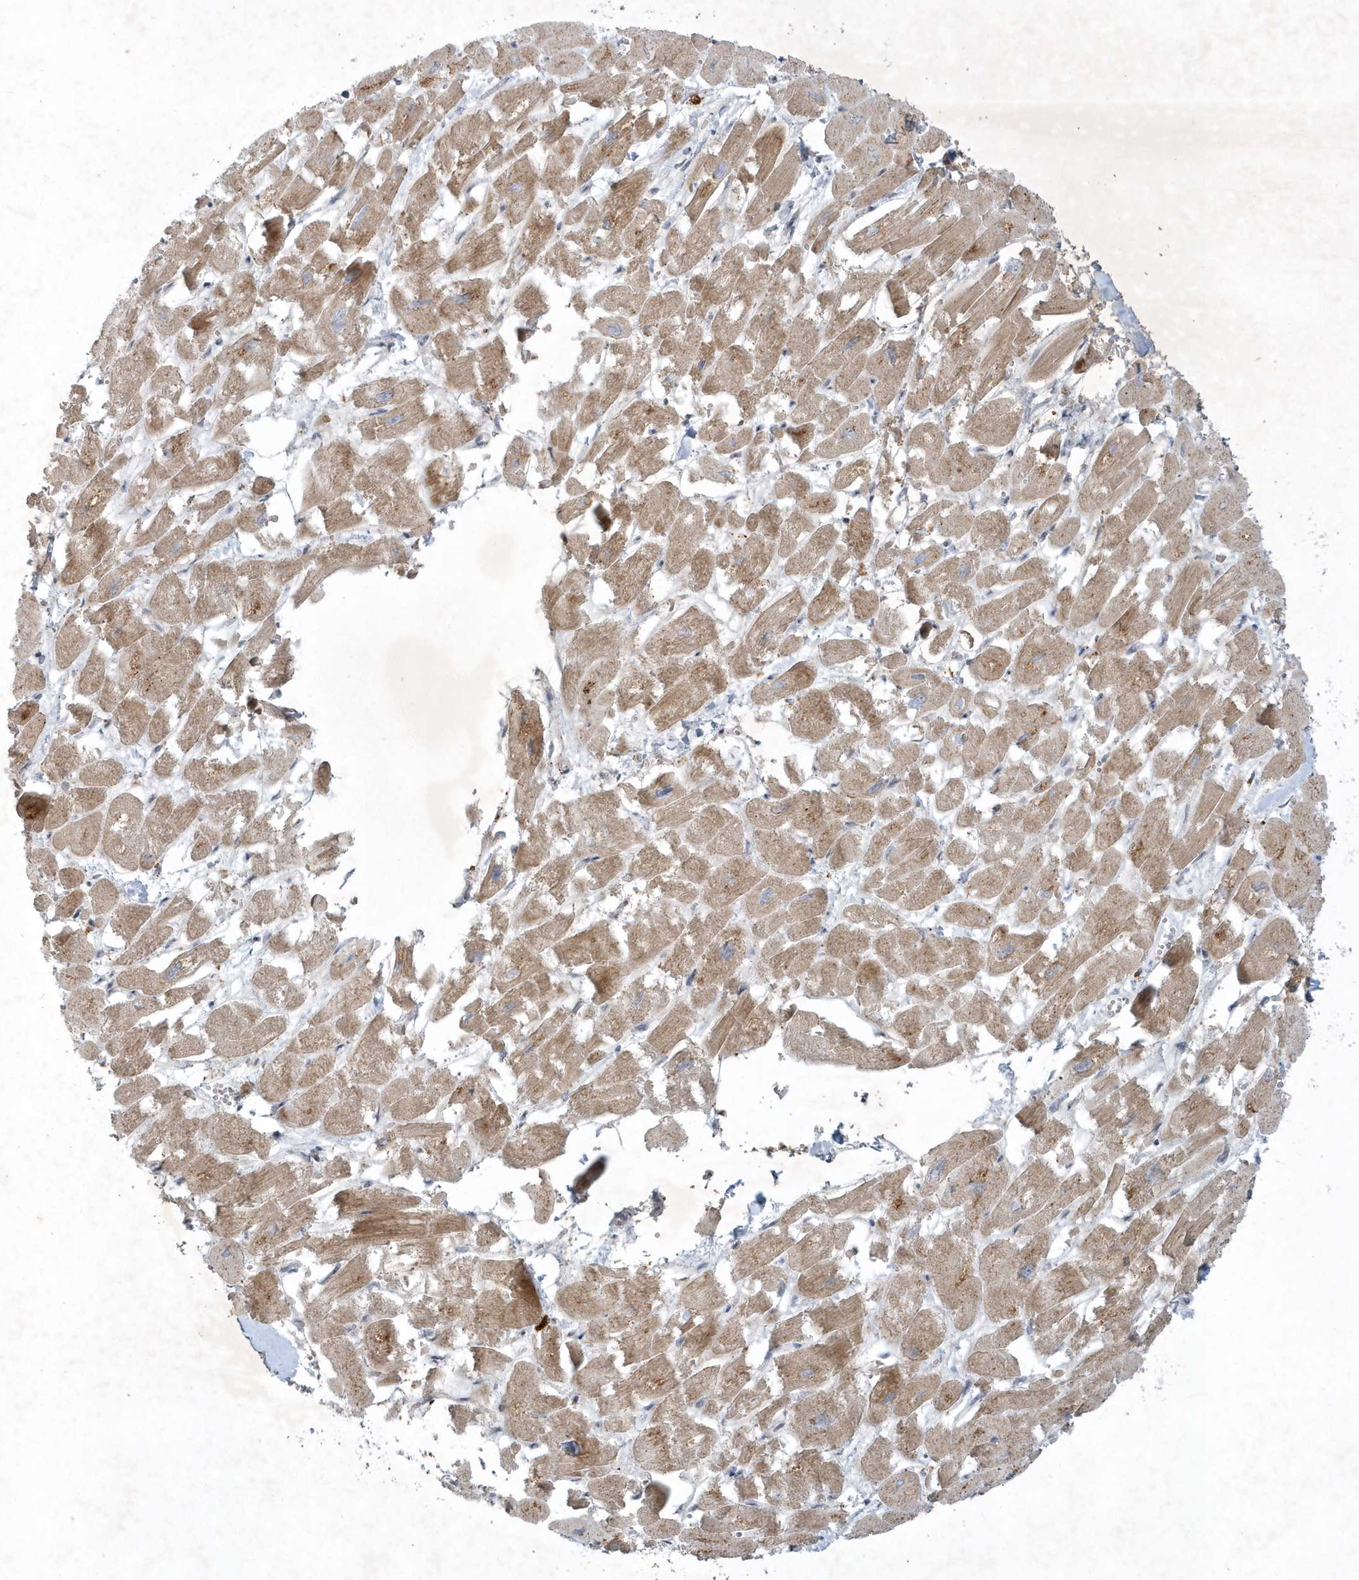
{"staining": {"intensity": "moderate", "quantity": ">75%", "location": "cytoplasmic/membranous"}, "tissue": "heart muscle", "cell_type": "Cardiomyocytes", "image_type": "normal", "snomed": [{"axis": "morphology", "description": "Normal tissue, NOS"}, {"axis": "topography", "description": "Heart"}], "caption": "DAB (3,3'-diaminobenzidine) immunohistochemical staining of benign heart muscle shows moderate cytoplasmic/membranous protein staining in about >75% of cardiomyocytes. Using DAB (3,3'-diaminobenzidine) (brown) and hematoxylin (blue) stains, captured at high magnification using brightfield microscopy.", "gene": "THG1L", "patient": {"sex": "male", "age": 54}}